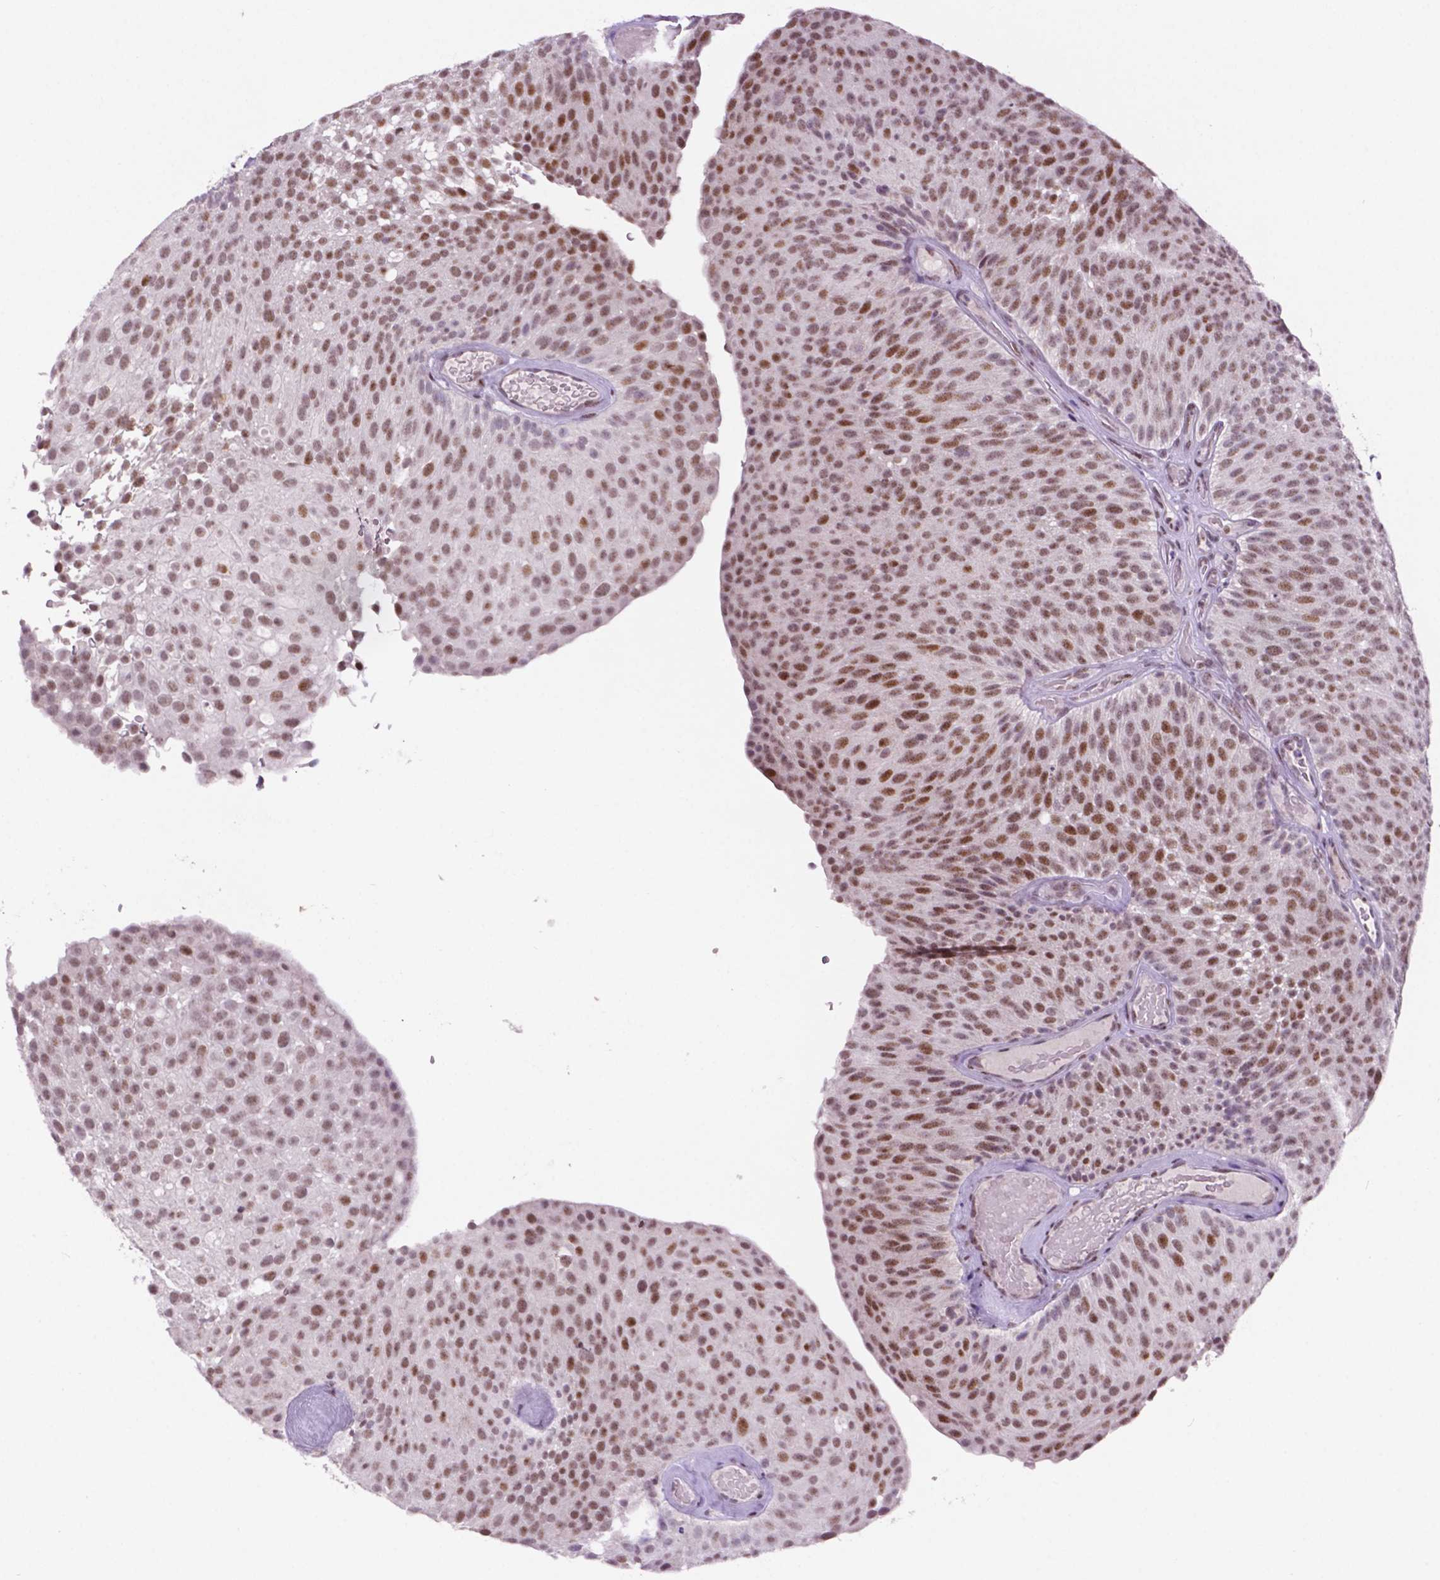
{"staining": {"intensity": "moderate", "quantity": ">75%", "location": "nuclear"}, "tissue": "urothelial cancer", "cell_type": "Tumor cells", "image_type": "cancer", "snomed": [{"axis": "morphology", "description": "Urothelial carcinoma, Low grade"}, {"axis": "topography", "description": "Urinary bladder"}], "caption": "A brown stain labels moderate nuclear staining of a protein in urothelial cancer tumor cells.", "gene": "NCOR1", "patient": {"sex": "male", "age": 78}}